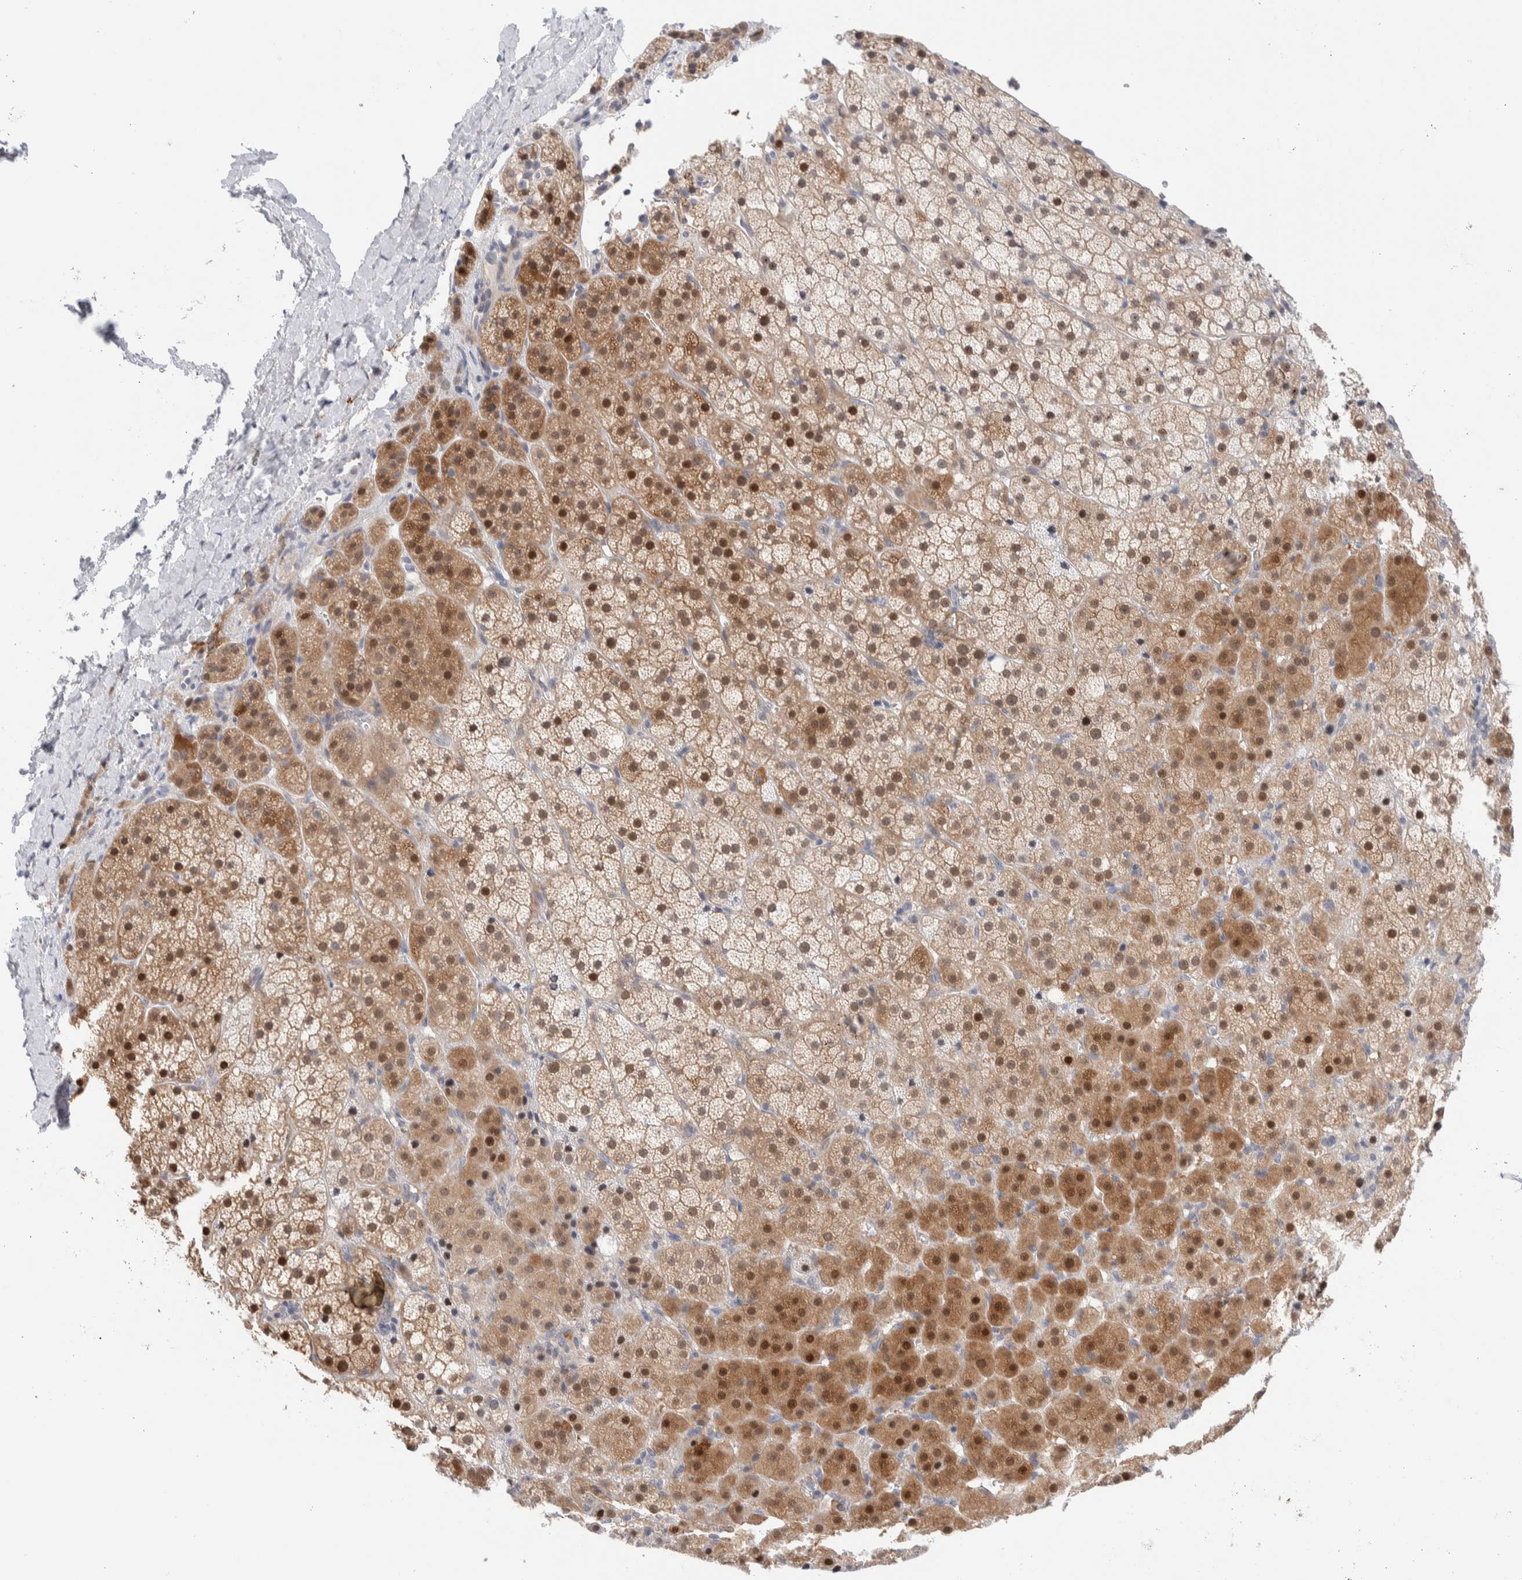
{"staining": {"intensity": "moderate", "quantity": ">75%", "location": "cytoplasmic/membranous,nuclear"}, "tissue": "adrenal gland", "cell_type": "Glandular cells", "image_type": "normal", "snomed": [{"axis": "morphology", "description": "Normal tissue, NOS"}, {"axis": "topography", "description": "Adrenal gland"}], "caption": "This micrograph displays IHC staining of benign adrenal gland, with medium moderate cytoplasmic/membranous,nuclear expression in approximately >75% of glandular cells.", "gene": "DNAJB6", "patient": {"sex": "female", "age": 57}}